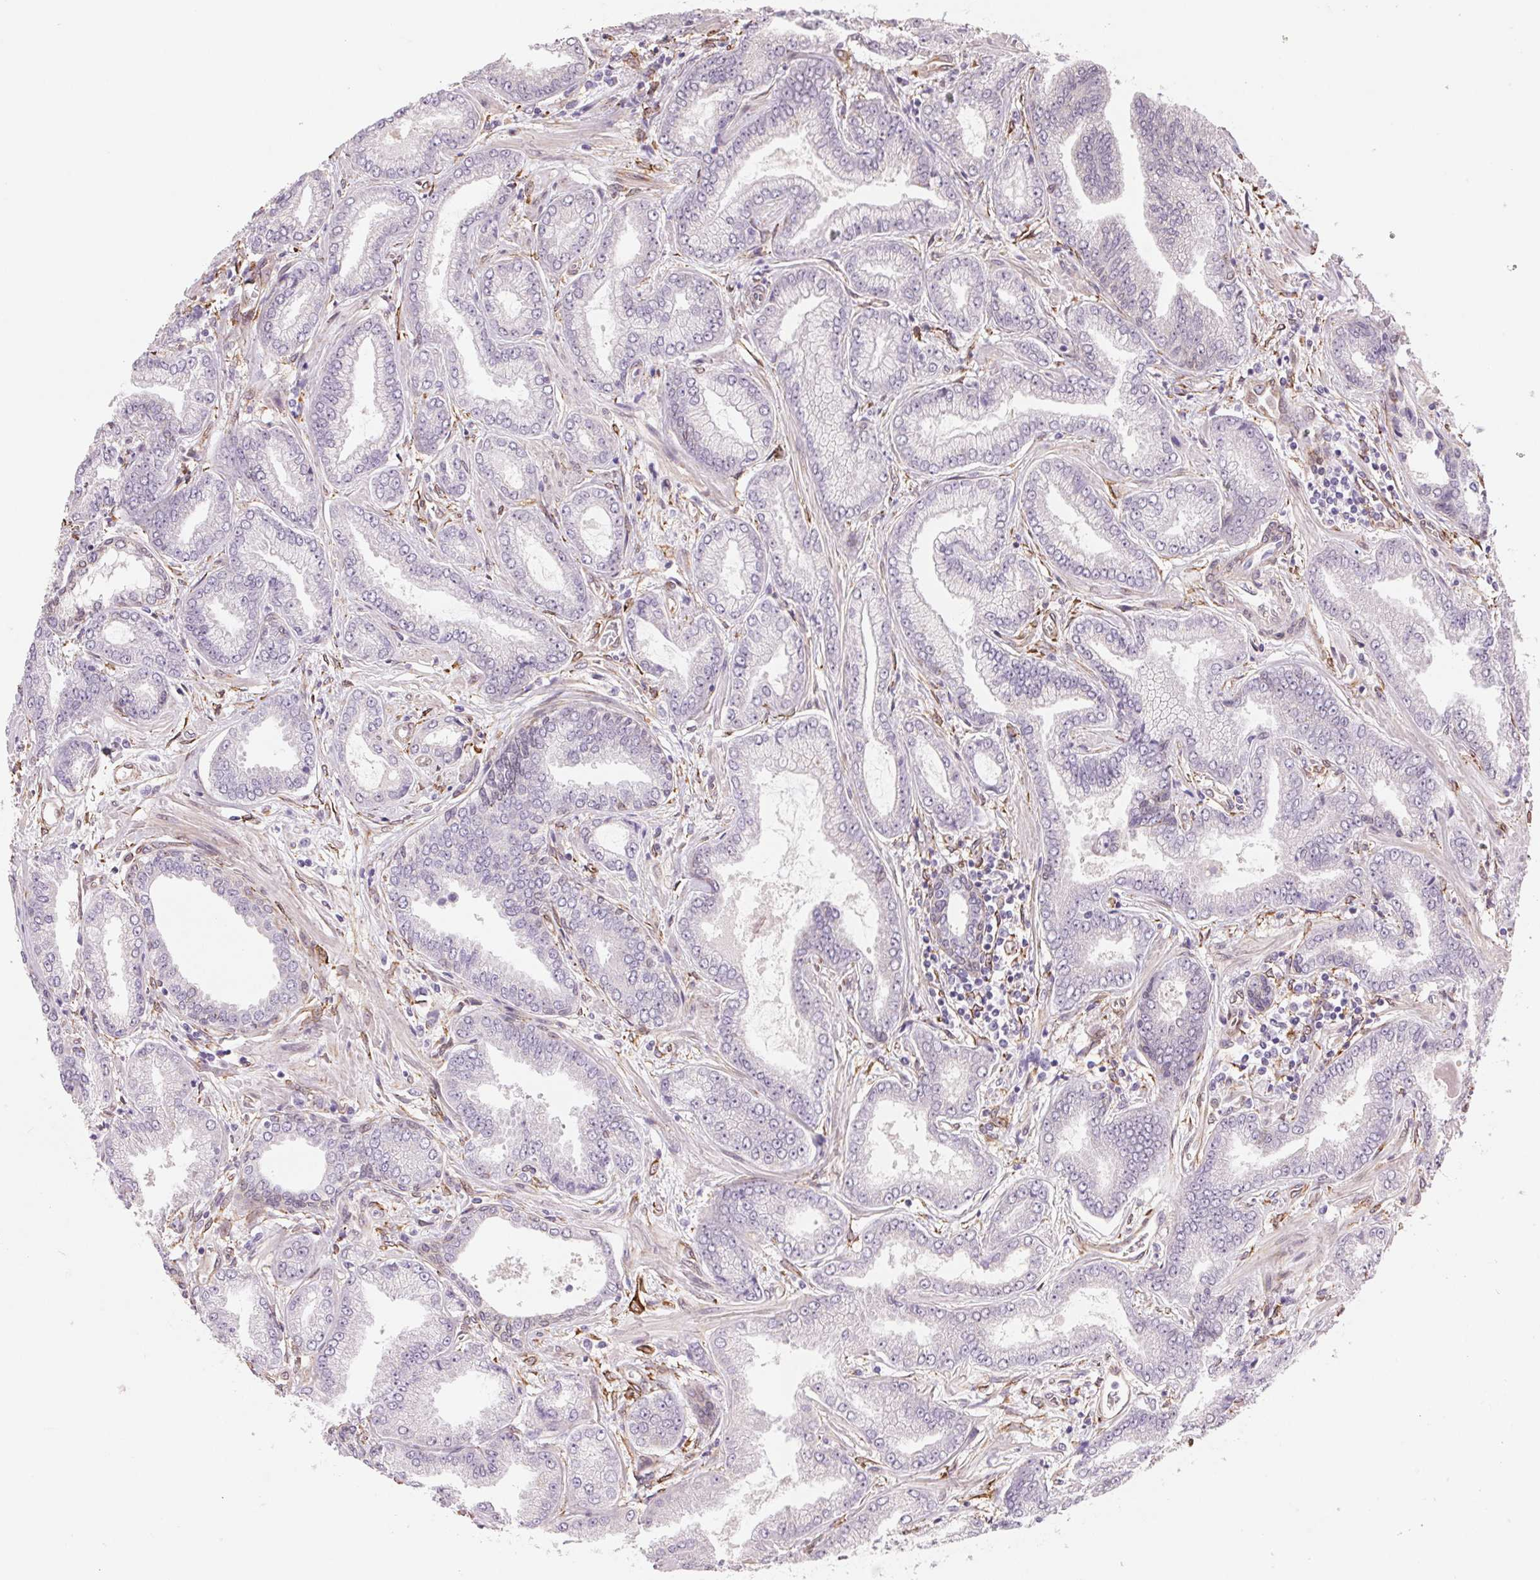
{"staining": {"intensity": "negative", "quantity": "none", "location": "none"}, "tissue": "prostate cancer", "cell_type": "Tumor cells", "image_type": "cancer", "snomed": [{"axis": "morphology", "description": "Adenocarcinoma, Low grade"}, {"axis": "topography", "description": "Prostate"}], "caption": "Tumor cells are negative for protein expression in human prostate low-grade adenocarcinoma.", "gene": "FKBP10", "patient": {"sex": "male", "age": 55}}